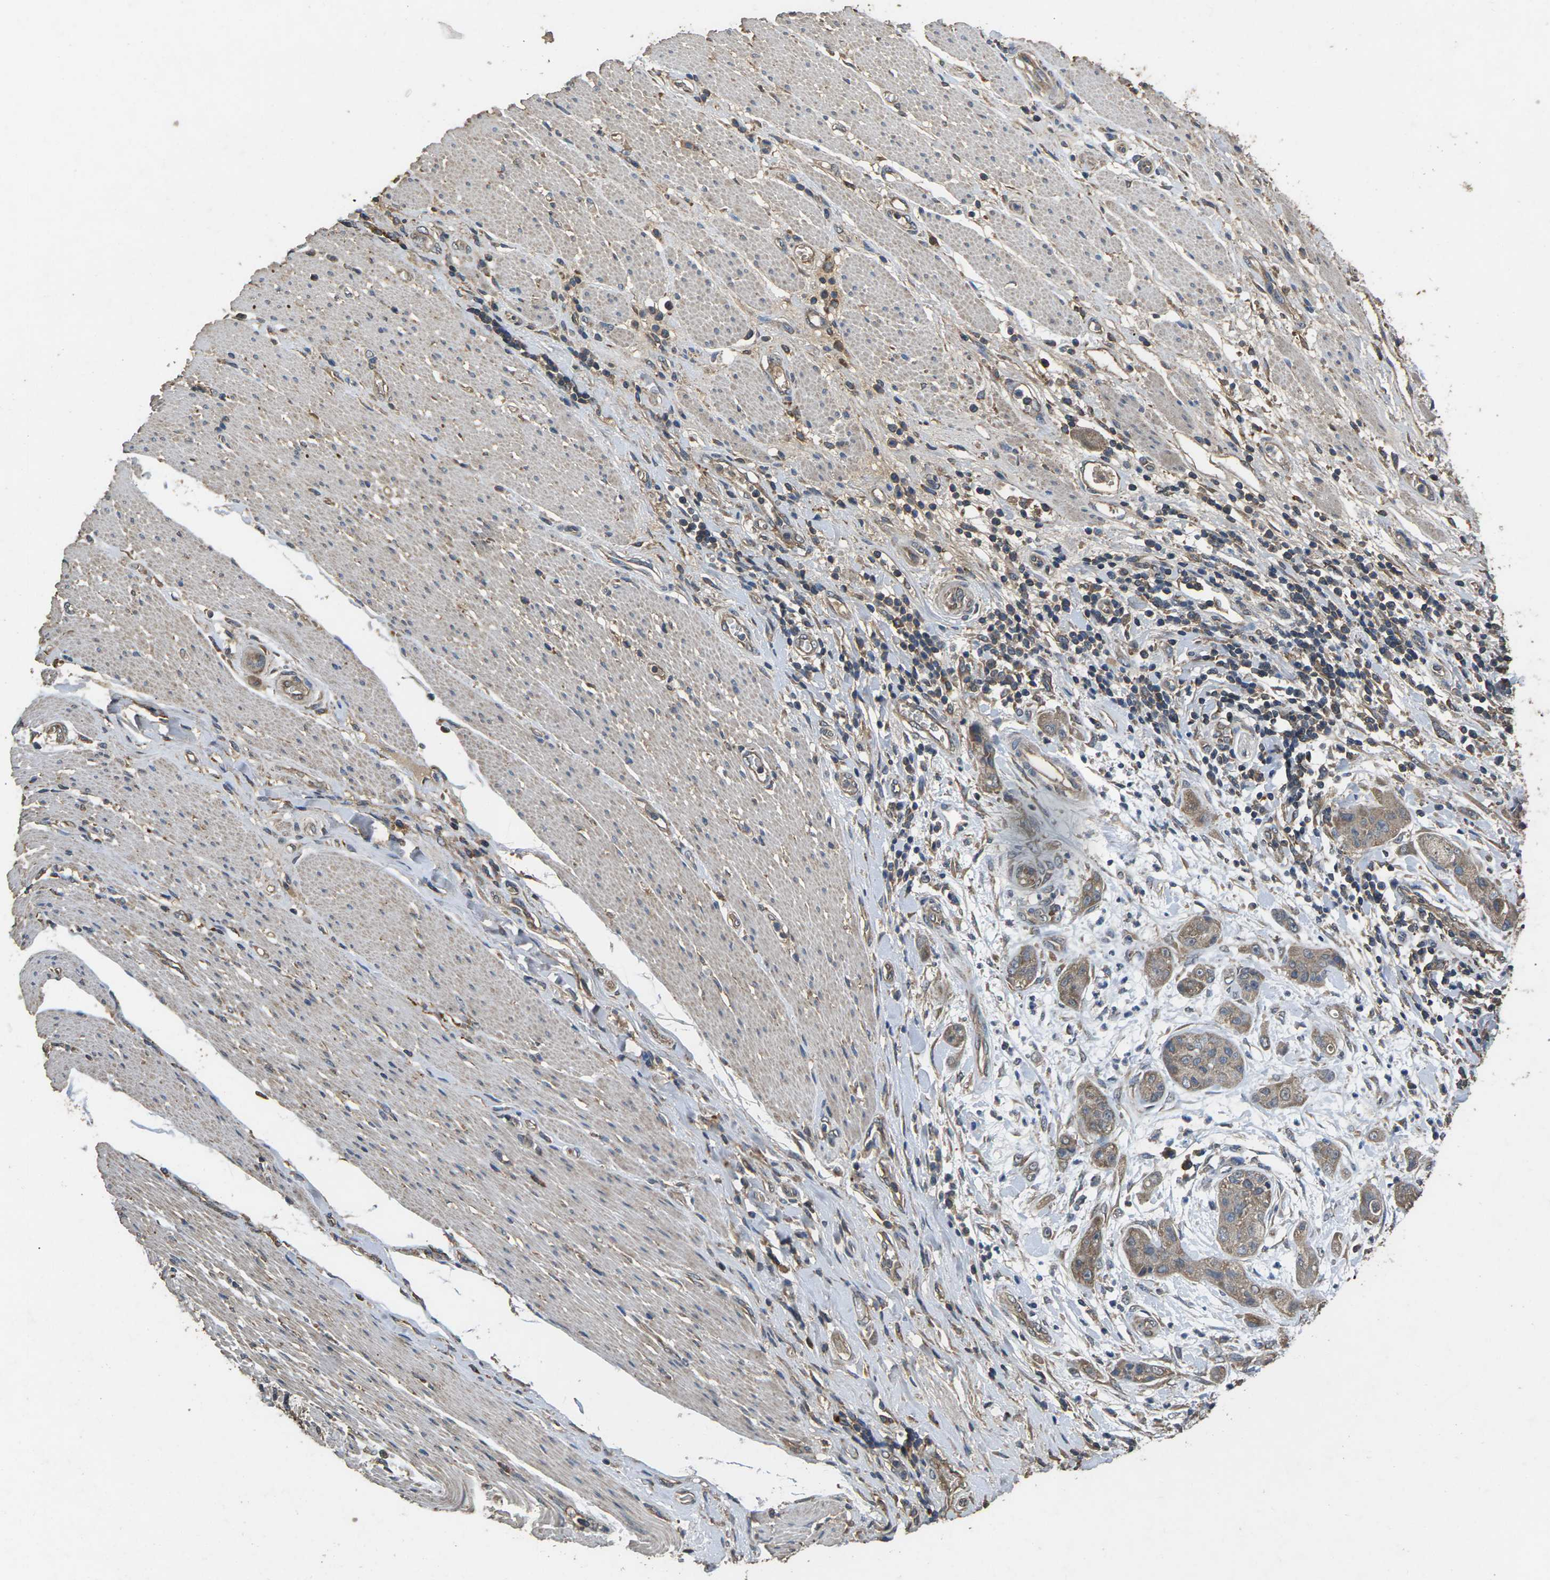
{"staining": {"intensity": "weak", "quantity": "<25%", "location": "cytoplasmic/membranous"}, "tissue": "pancreatic cancer", "cell_type": "Tumor cells", "image_type": "cancer", "snomed": [{"axis": "morphology", "description": "Adenocarcinoma, NOS"}, {"axis": "topography", "description": "Pancreas"}], "caption": "Immunohistochemistry (IHC) image of adenocarcinoma (pancreatic) stained for a protein (brown), which demonstrates no staining in tumor cells.", "gene": "B4GAT1", "patient": {"sex": "female", "age": 78}}